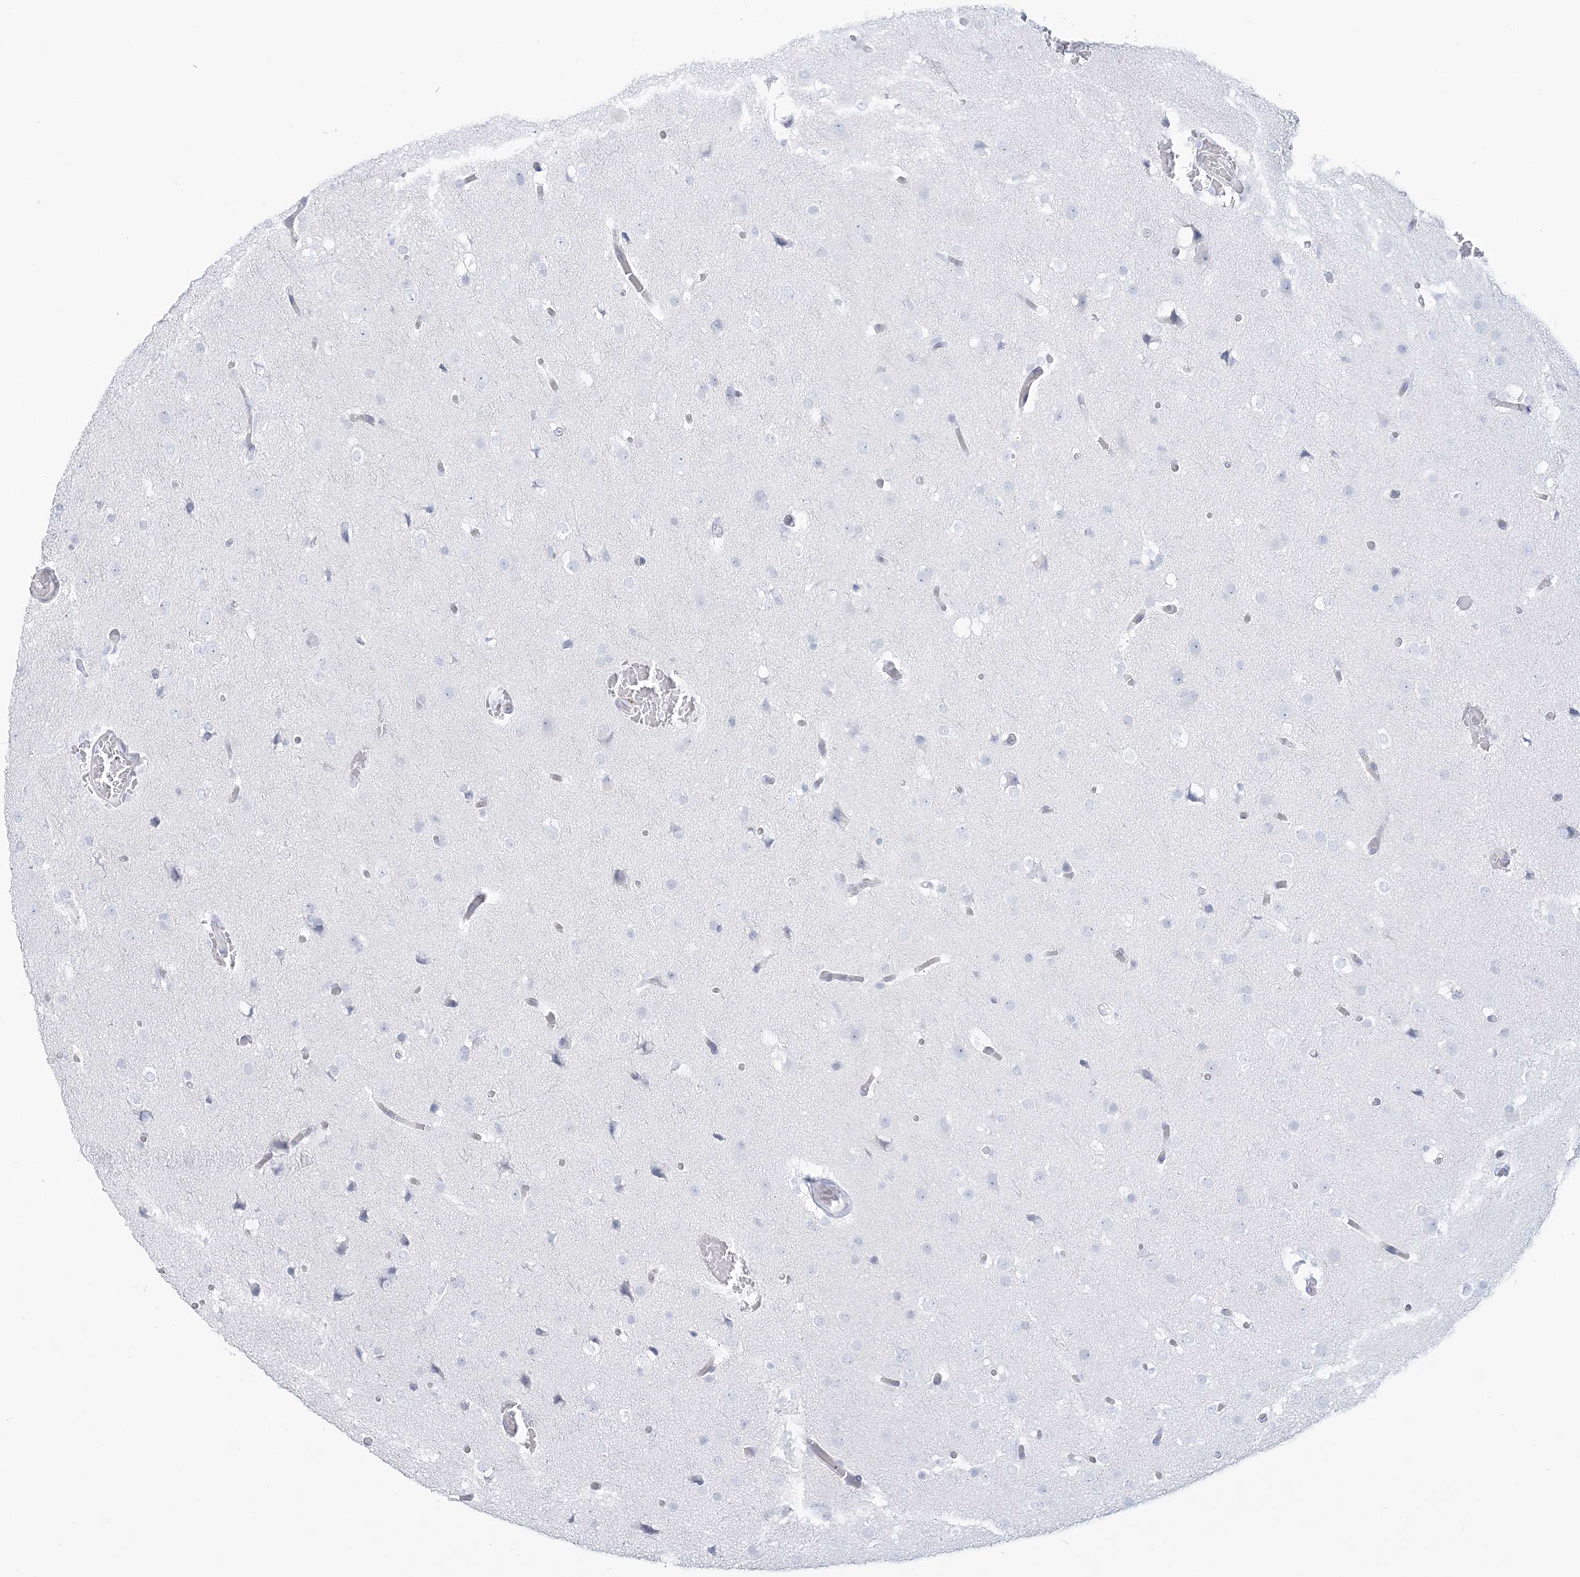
{"staining": {"intensity": "negative", "quantity": "none", "location": "none"}, "tissue": "glioma", "cell_type": "Tumor cells", "image_type": "cancer", "snomed": [{"axis": "morphology", "description": "Glioma, malignant, High grade"}, {"axis": "topography", "description": "Cerebral cortex"}], "caption": "This micrograph is of malignant glioma (high-grade) stained with immunohistochemistry (IHC) to label a protein in brown with the nuclei are counter-stained blue. There is no positivity in tumor cells. (DAB immunohistochemistry visualized using brightfield microscopy, high magnification).", "gene": "ADGB", "patient": {"sex": "female", "age": 36}}